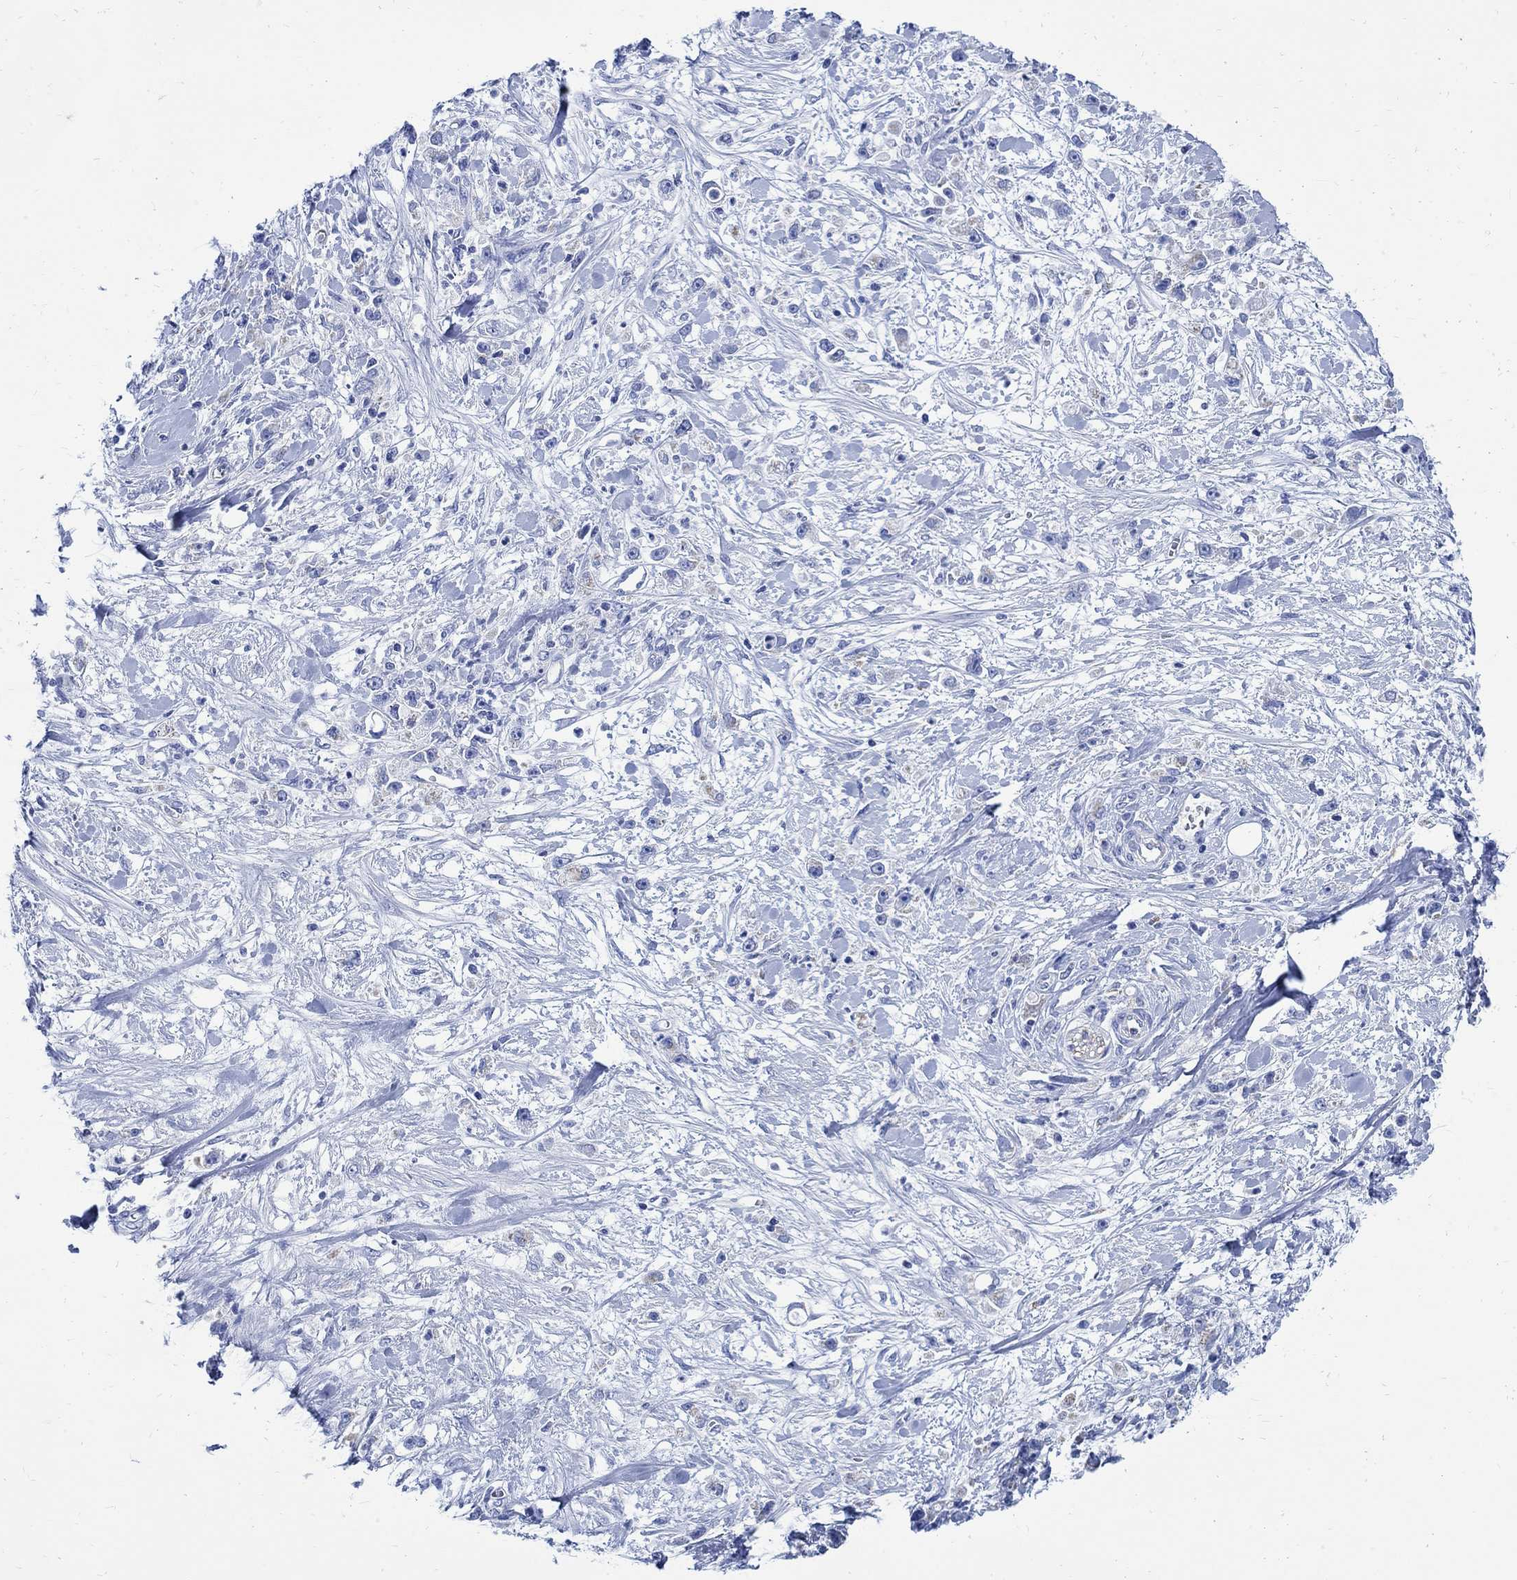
{"staining": {"intensity": "negative", "quantity": "none", "location": "none"}, "tissue": "stomach cancer", "cell_type": "Tumor cells", "image_type": "cancer", "snomed": [{"axis": "morphology", "description": "Adenocarcinoma, NOS"}, {"axis": "topography", "description": "Stomach"}], "caption": "Photomicrograph shows no protein staining in tumor cells of stomach cancer (adenocarcinoma) tissue.", "gene": "CPLX2", "patient": {"sex": "female", "age": 59}}